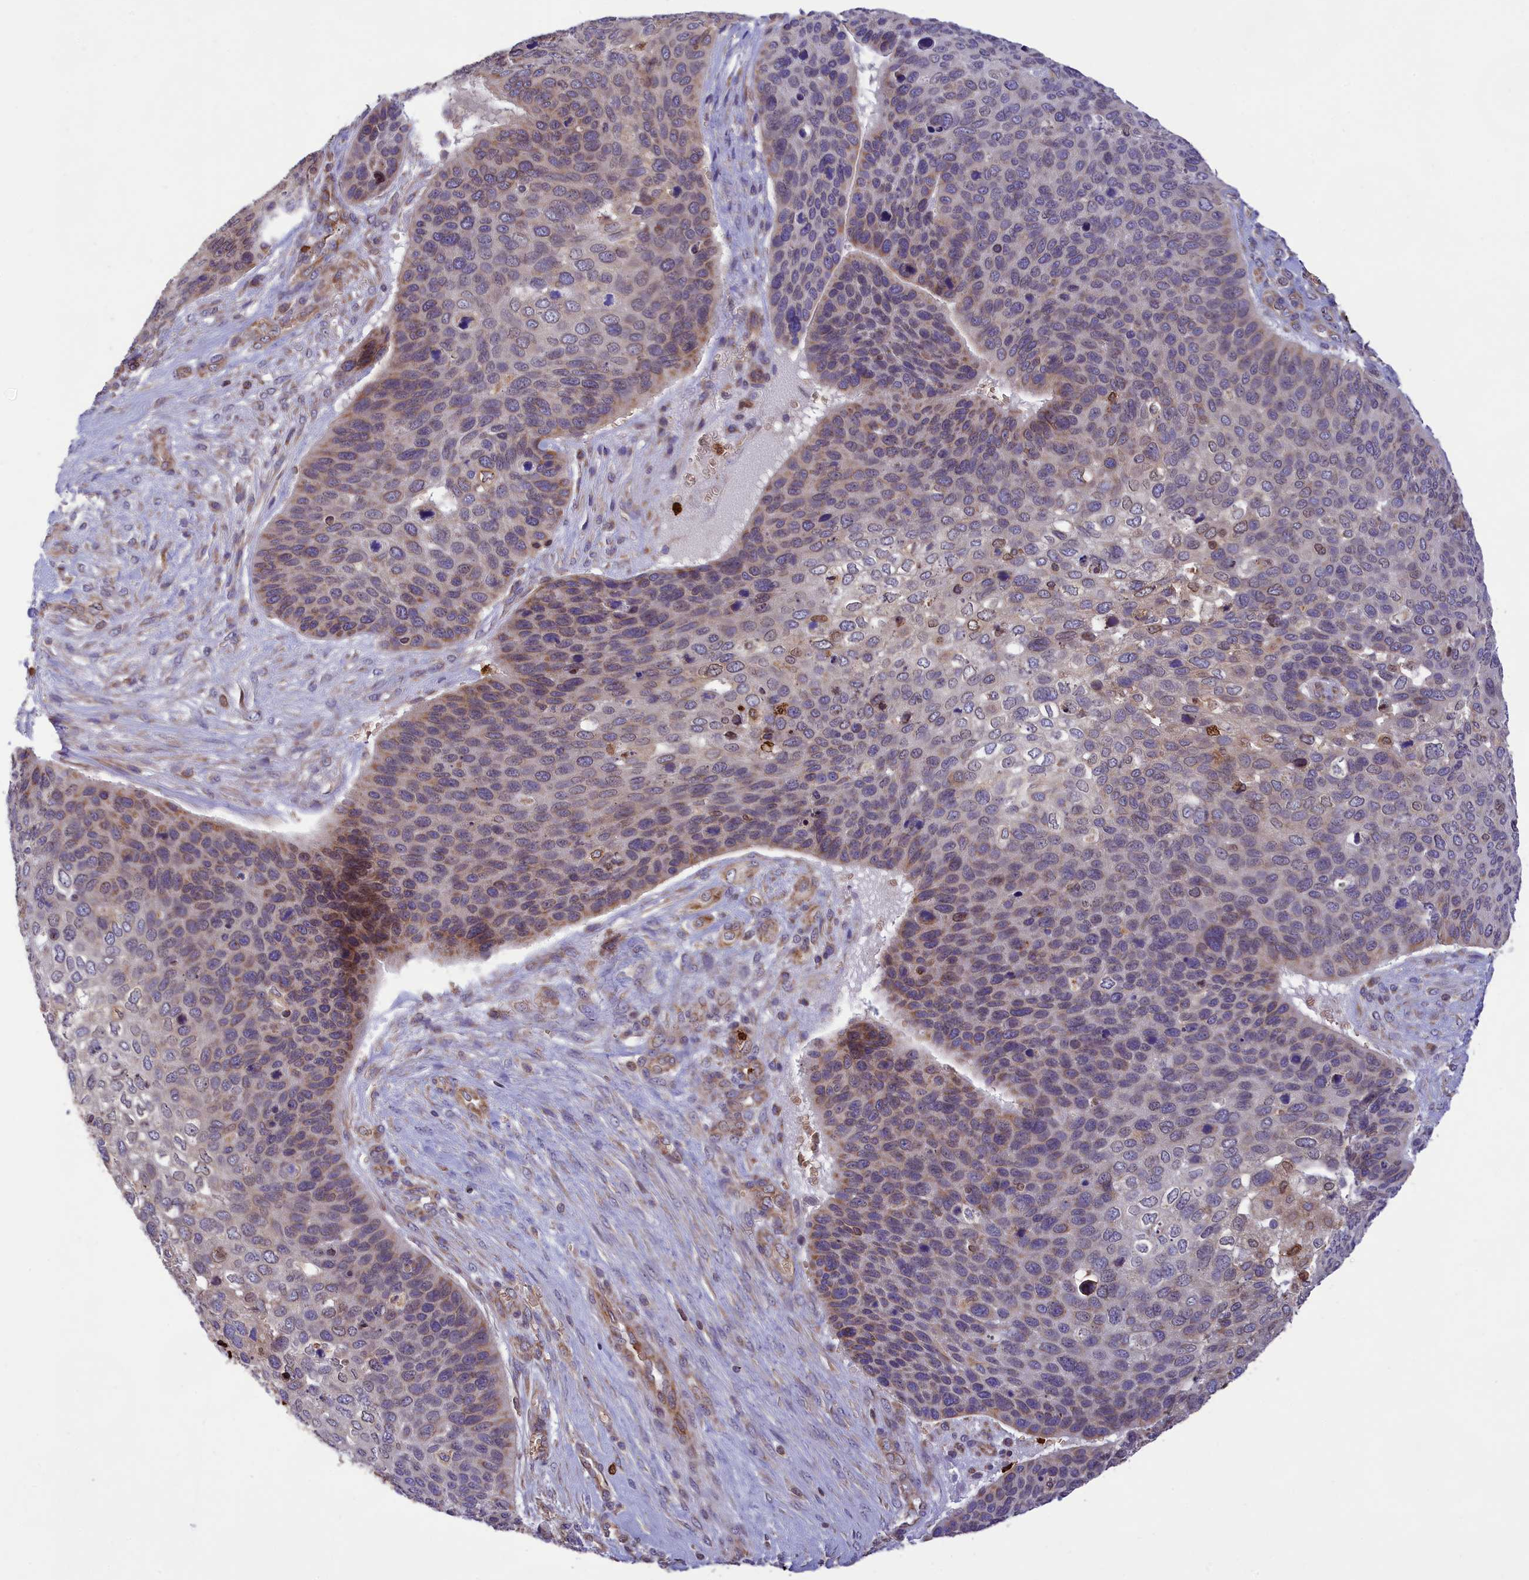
{"staining": {"intensity": "moderate", "quantity": "<25%", "location": "cytoplasmic/membranous"}, "tissue": "skin cancer", "cell_type": "Tumor cells", "image_type": "cancer", "snomed": [{"axis": "morphology", "description": "Basal cell carcinoma"}, {"axis": "topography", "description": "Skin"}], "caption": "High-power microscopy captured an immunohistochemistry photomicrograph of basal cell carcinoma (skin), revealing moderate cytoplasmic/membranous positivity in about <25% of tumor cells.", "gene": "PKHD1L1", "patient": {"sex": "female", "age": 74}}